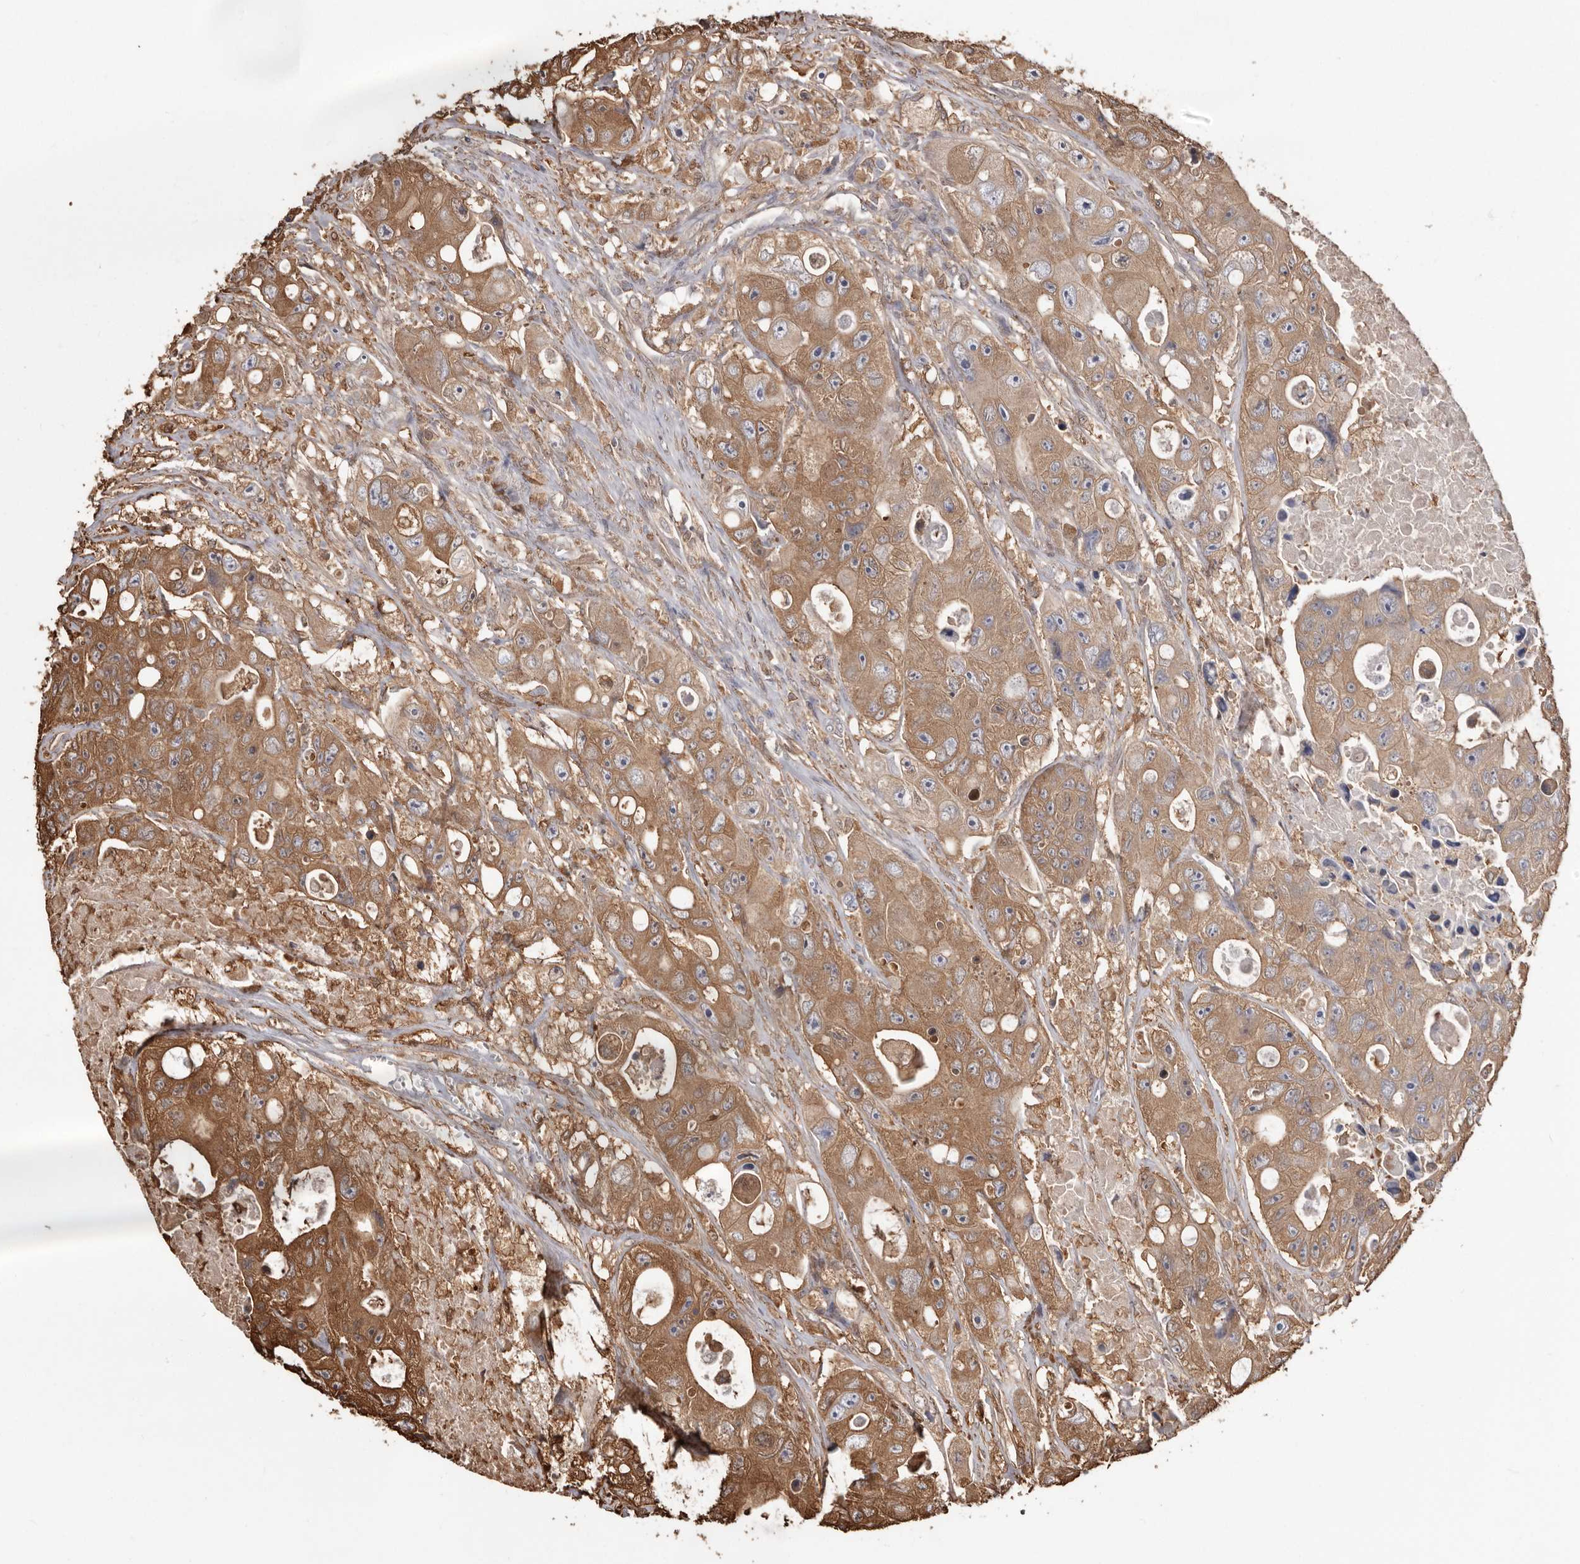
{"staining": {"intensity": "moderate", "quantity": ">75%", "location": "cytoplasmic/membranous"}, "tissue": "colorectal cancer", "cell_type": "Tumor cells", "image_type": "cancer", "snomed": [{"axis": "morphology", "description": "Adenocarcinoma, NOS"}, {"axis": "topography", "description": "Colon"}], "caption": "Immunohistochemical staining of colorectal cancer (adenocarcinoma) reveals moderate cytoplasmic/membranous protein expression in about >75% of tumor cells. The staining is performed using DAB (3,3'-diaminobenzidine) brown chromogen to label protein expression. The nuclei are counter-stained blue using hematoxylin.", "gene": "PKM", "patient": {"sex": "female", "age": 46}}